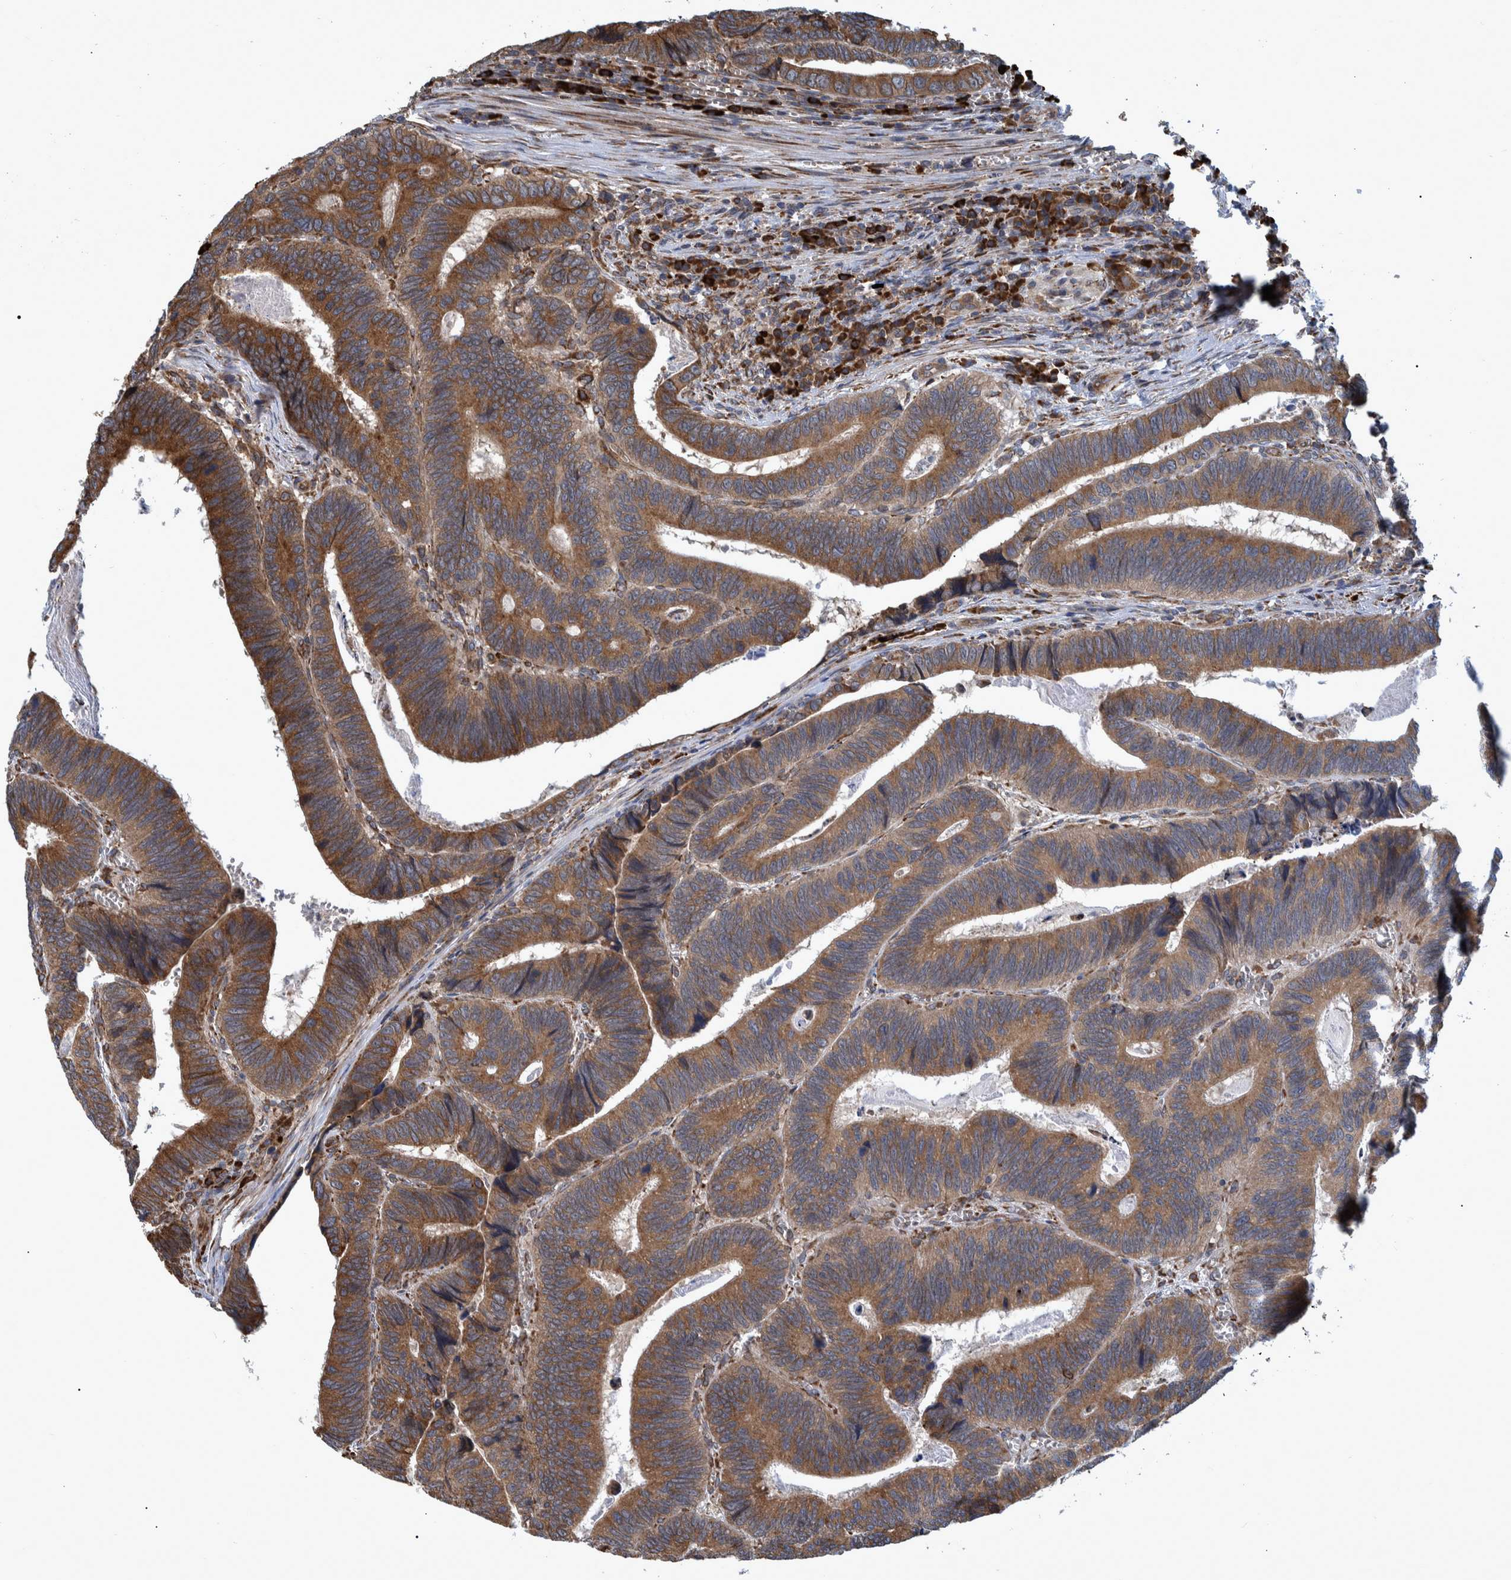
{"staining": {"intensity": "moderate", "quantity": ">75%", "location": "cytoplasmic/membranous"}, "tissue": "colorectal cancer", "cell_type": "Tumor cells", "image_type": "cancer", "snomed": [{"axis": "morphology", "description": "Inflammation, NOS"}, {"axis": "morphology", "description": "Adenocarcinoma, NOS"}, {"axis": "topography", "description": "Colon"}], "caption": "Protein positivity by immunohistochemistry demonstrates moderate cytoplasmic/membranous positivity in approximately >75% of tumor cells in colorectal cancer.", "gene": "SPAG5", "patient": {"sex": "male", "age": 72}}